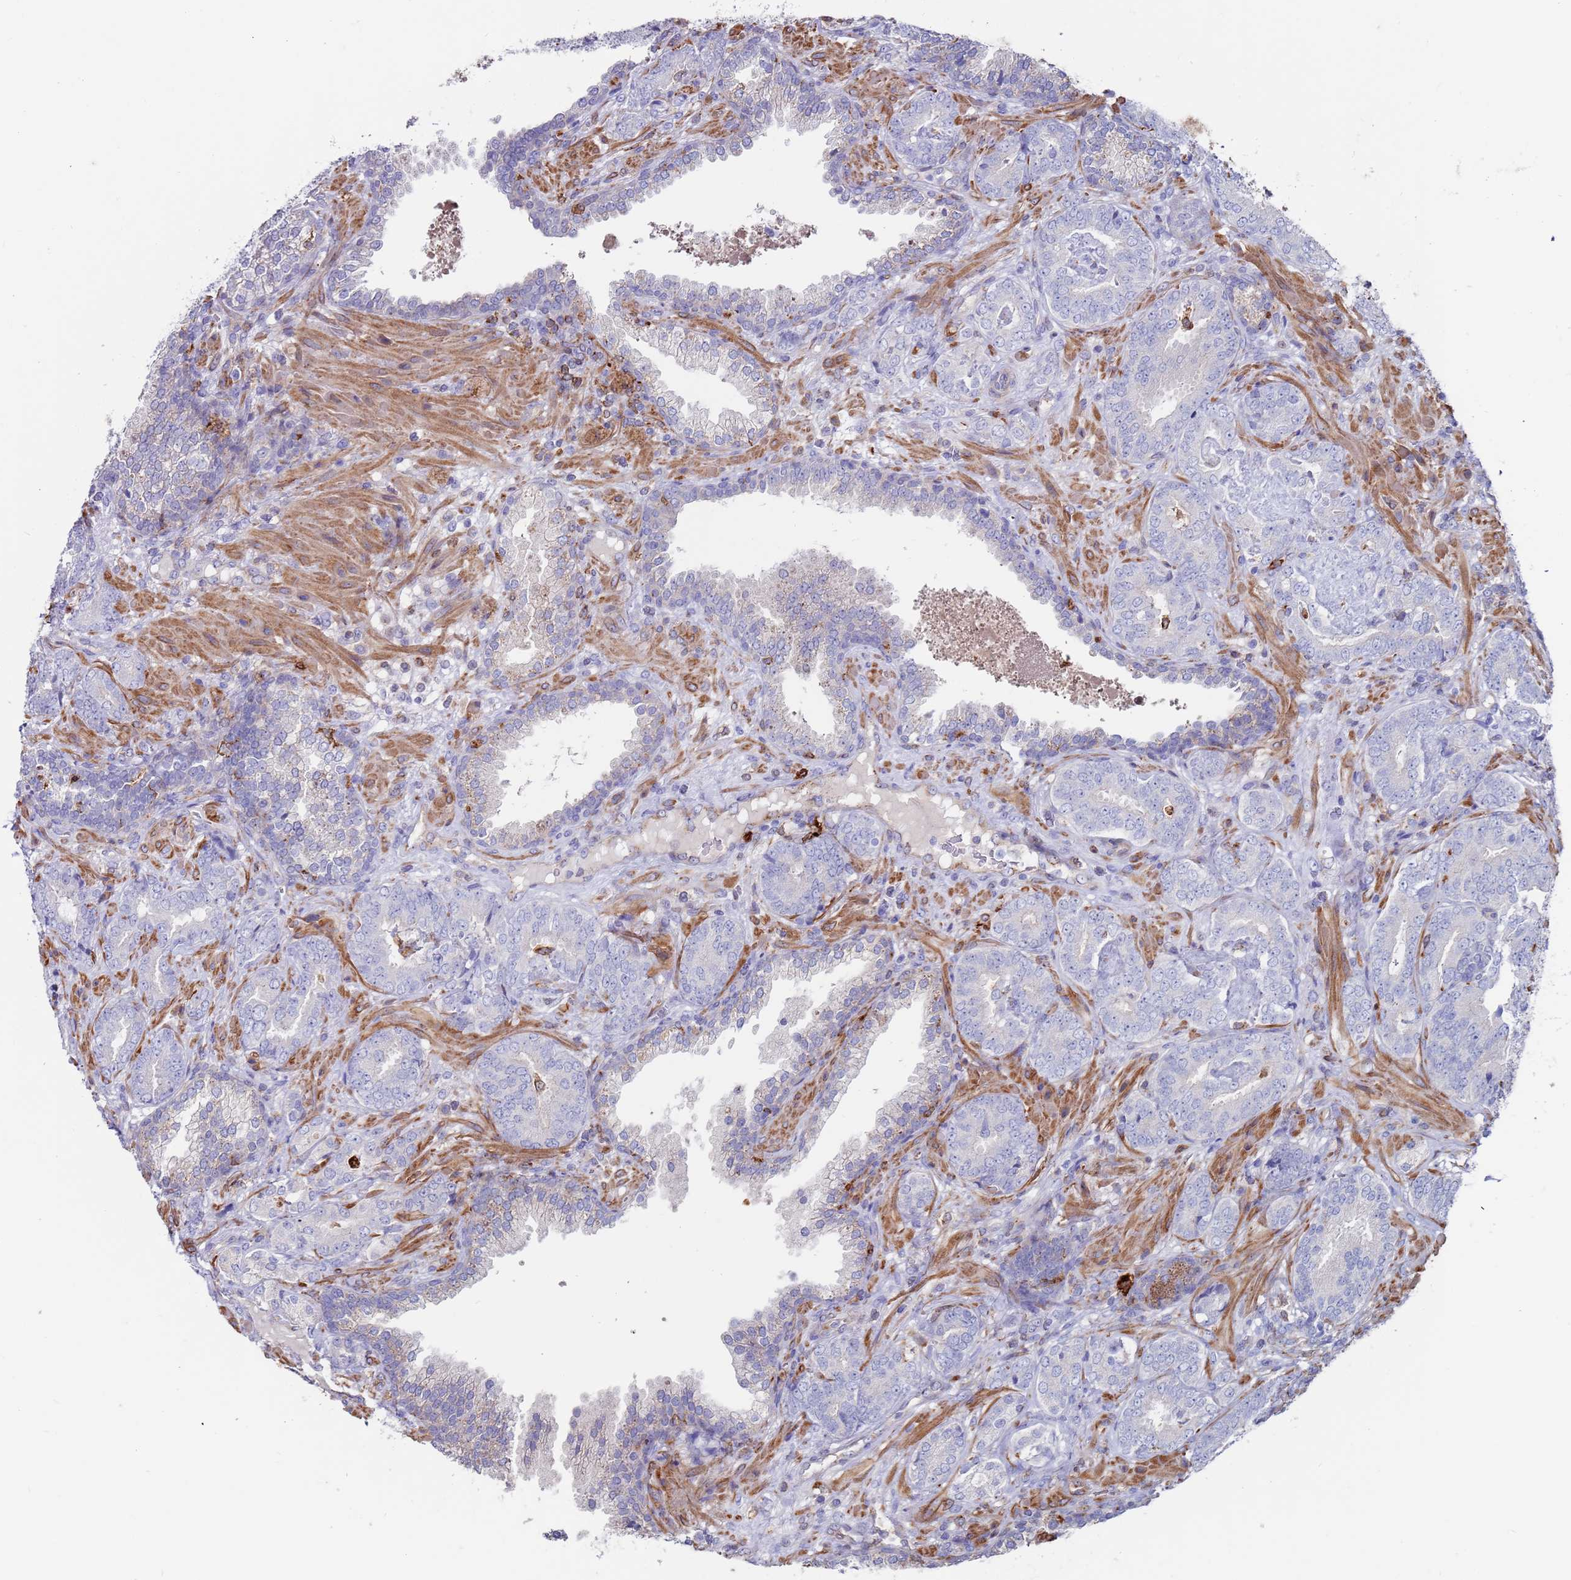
{"staining": {"intensity": "negative", "quantity": "none", "location": "none"}, "tissue": "prostate cancer", "cell_type": "Tumor cells", "image_type": "cancer", "snomed": [{"axis": "morphology", "description": "Adenocarcinoma, High grade"}, {"axis": "topography", "description": "Prostate"}], "caption": "Immunohistochemistry of prostate cancer shows no staining in tumor cells.", "gene": "GREB1L", "patient": {"sex": "male", "age": 71}}